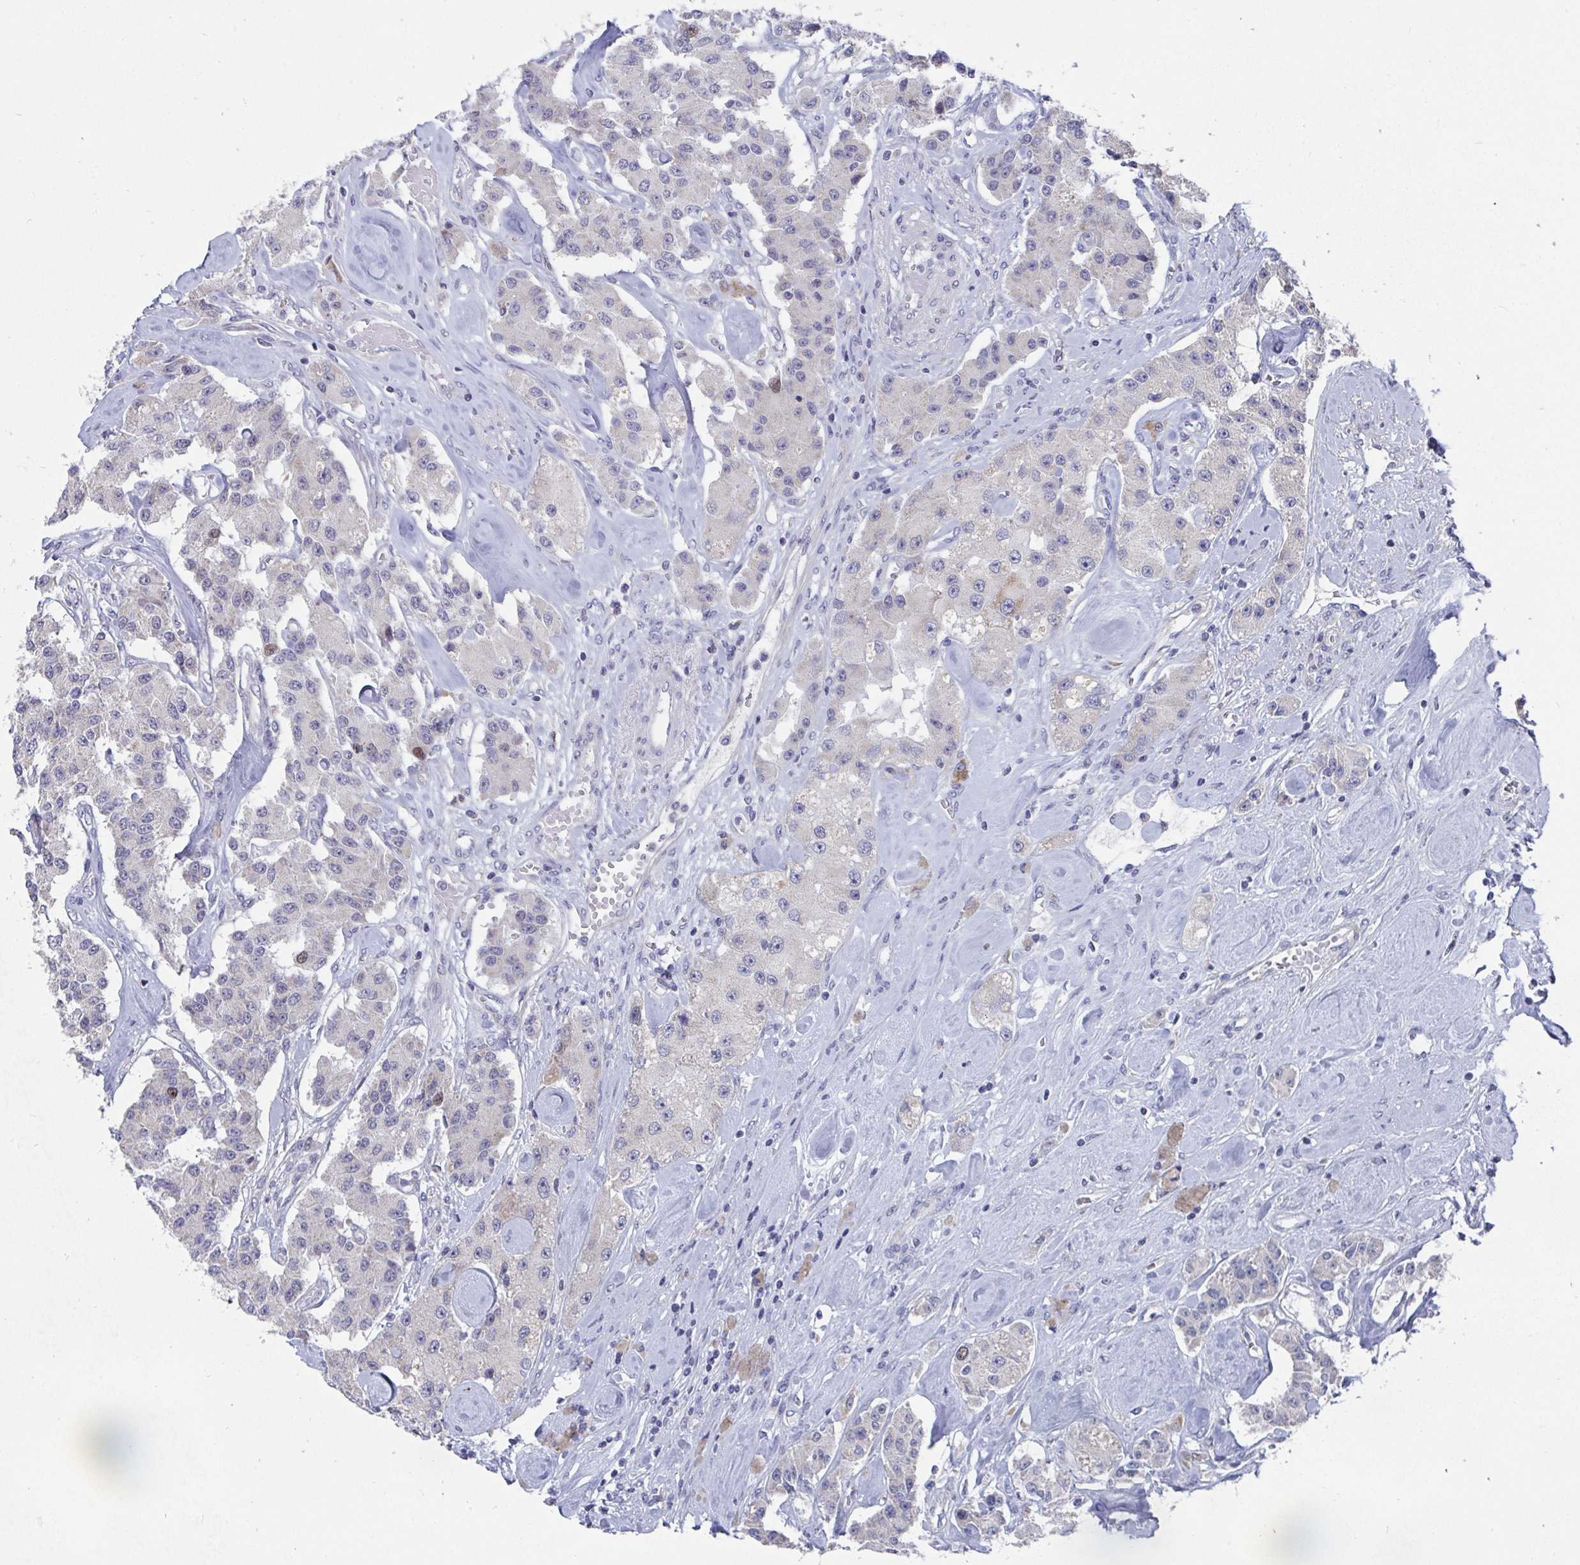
{"staining": {"intensity": "negative", "quantity": "none", "location": "none"}, "tissue": "carcinoid", "cell_type": "Tumor cells", "image_type": "cancer", "snomed": [{"axis": "morphology", "description": "Carcinoid, malignant, NOS"}, {"axis": "topography", "description": "Pancreas"}], "caption": "This is a photomicrograph of IHC staining of carcinoid (malignant), which shows no staining in tumor cells. Brightfield microscopy of IHC stained with DAB (3,3'-diaminobenzidine) (brown) and hematoxylin (blue), captured at high magnification.", "gene": "ATP5F1C", "patient": {"sex": "male", "age": 41}}